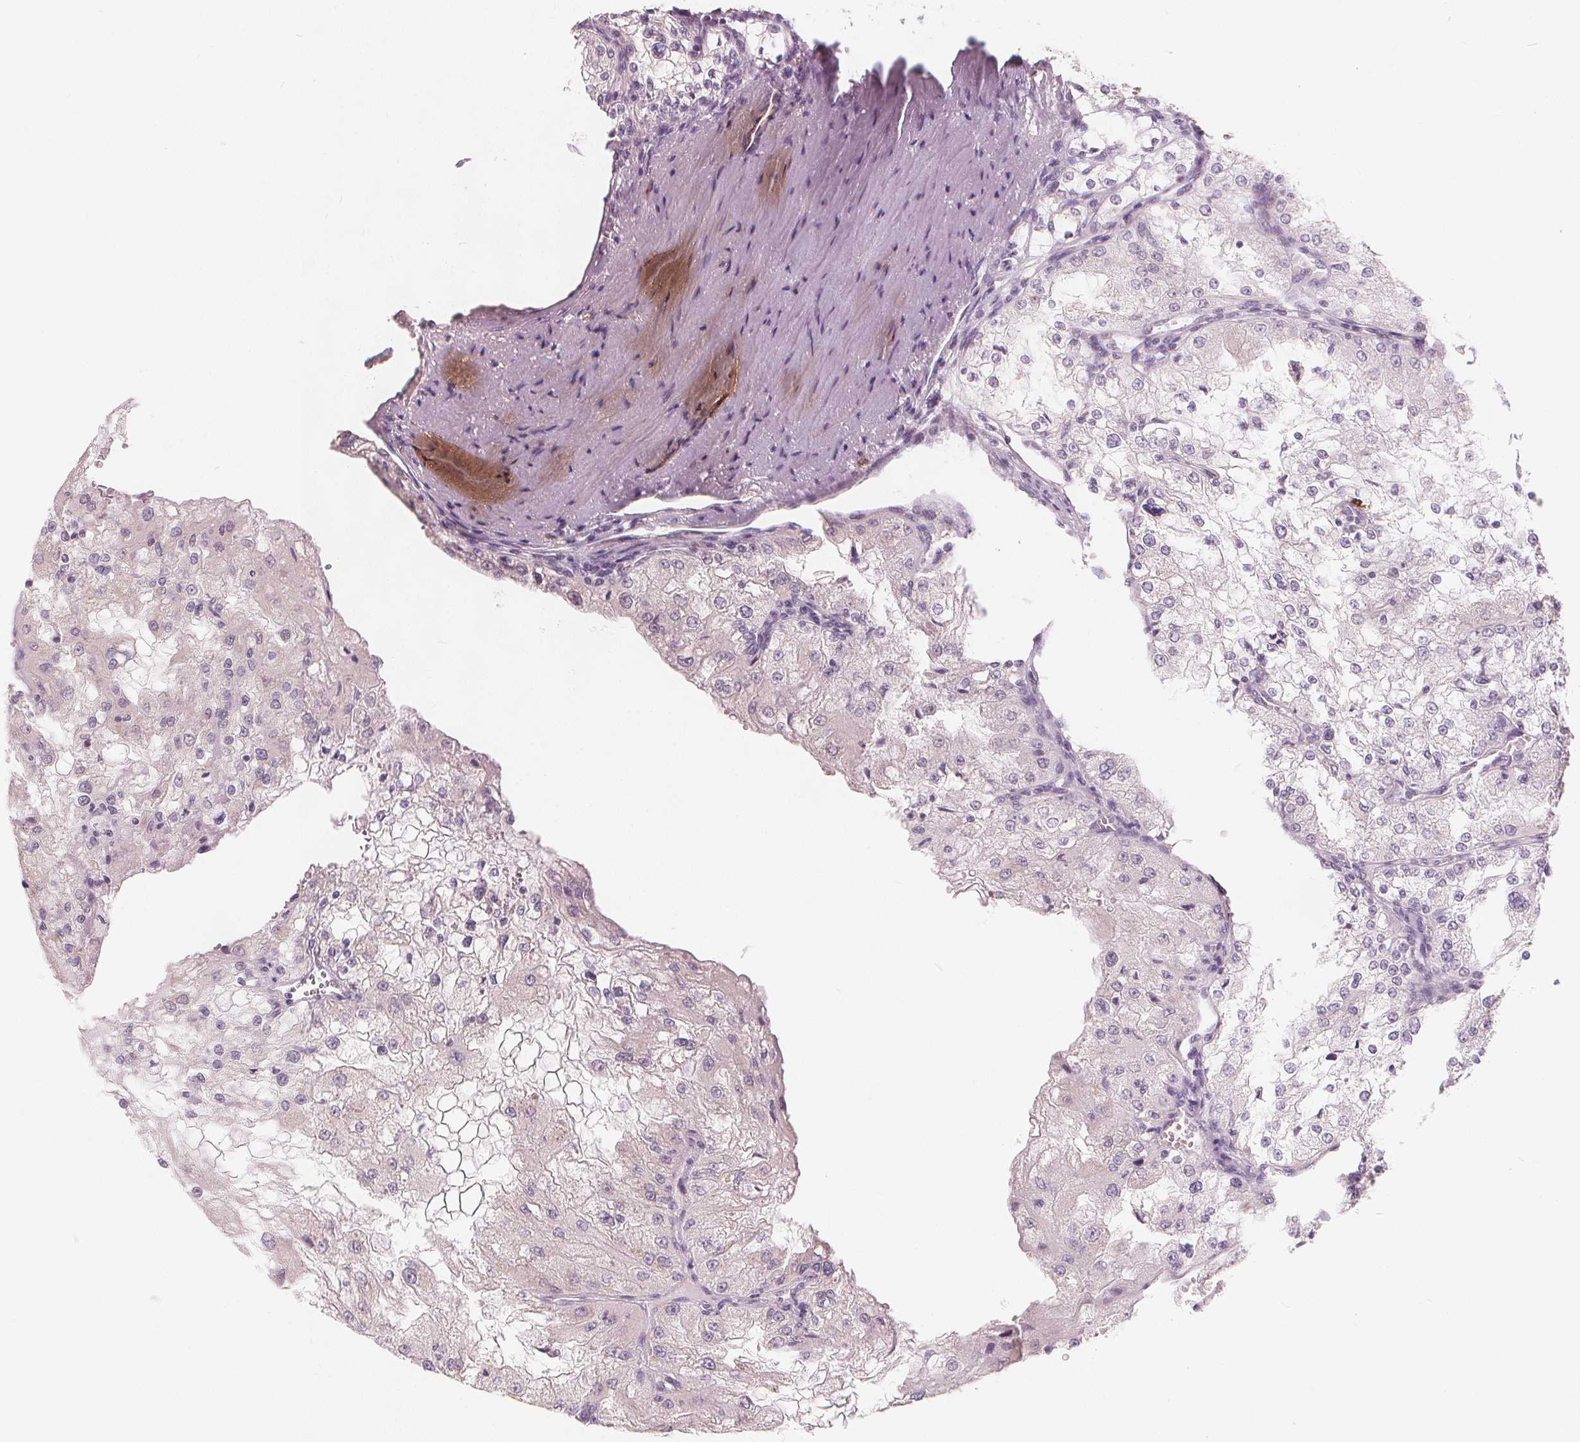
{"staining": {"intensity": "negative", "quantity": "none", "location": "none"}, "tissue": "renal cancer", "cell_type": "Tumor cells", "image_type": "cancer", "snomed": [{"axis": "morphology", "description": "Adenocarcinoma, NOS"}, {"axis": "topography", "description": "Kidney"}], "caption": "Histopathology image shows no significant protein expression in tumor cells of renal cancer (adenocarcinoma).", "gene": "TIPIN", "patient": {"sex": "female", "age": 74}}